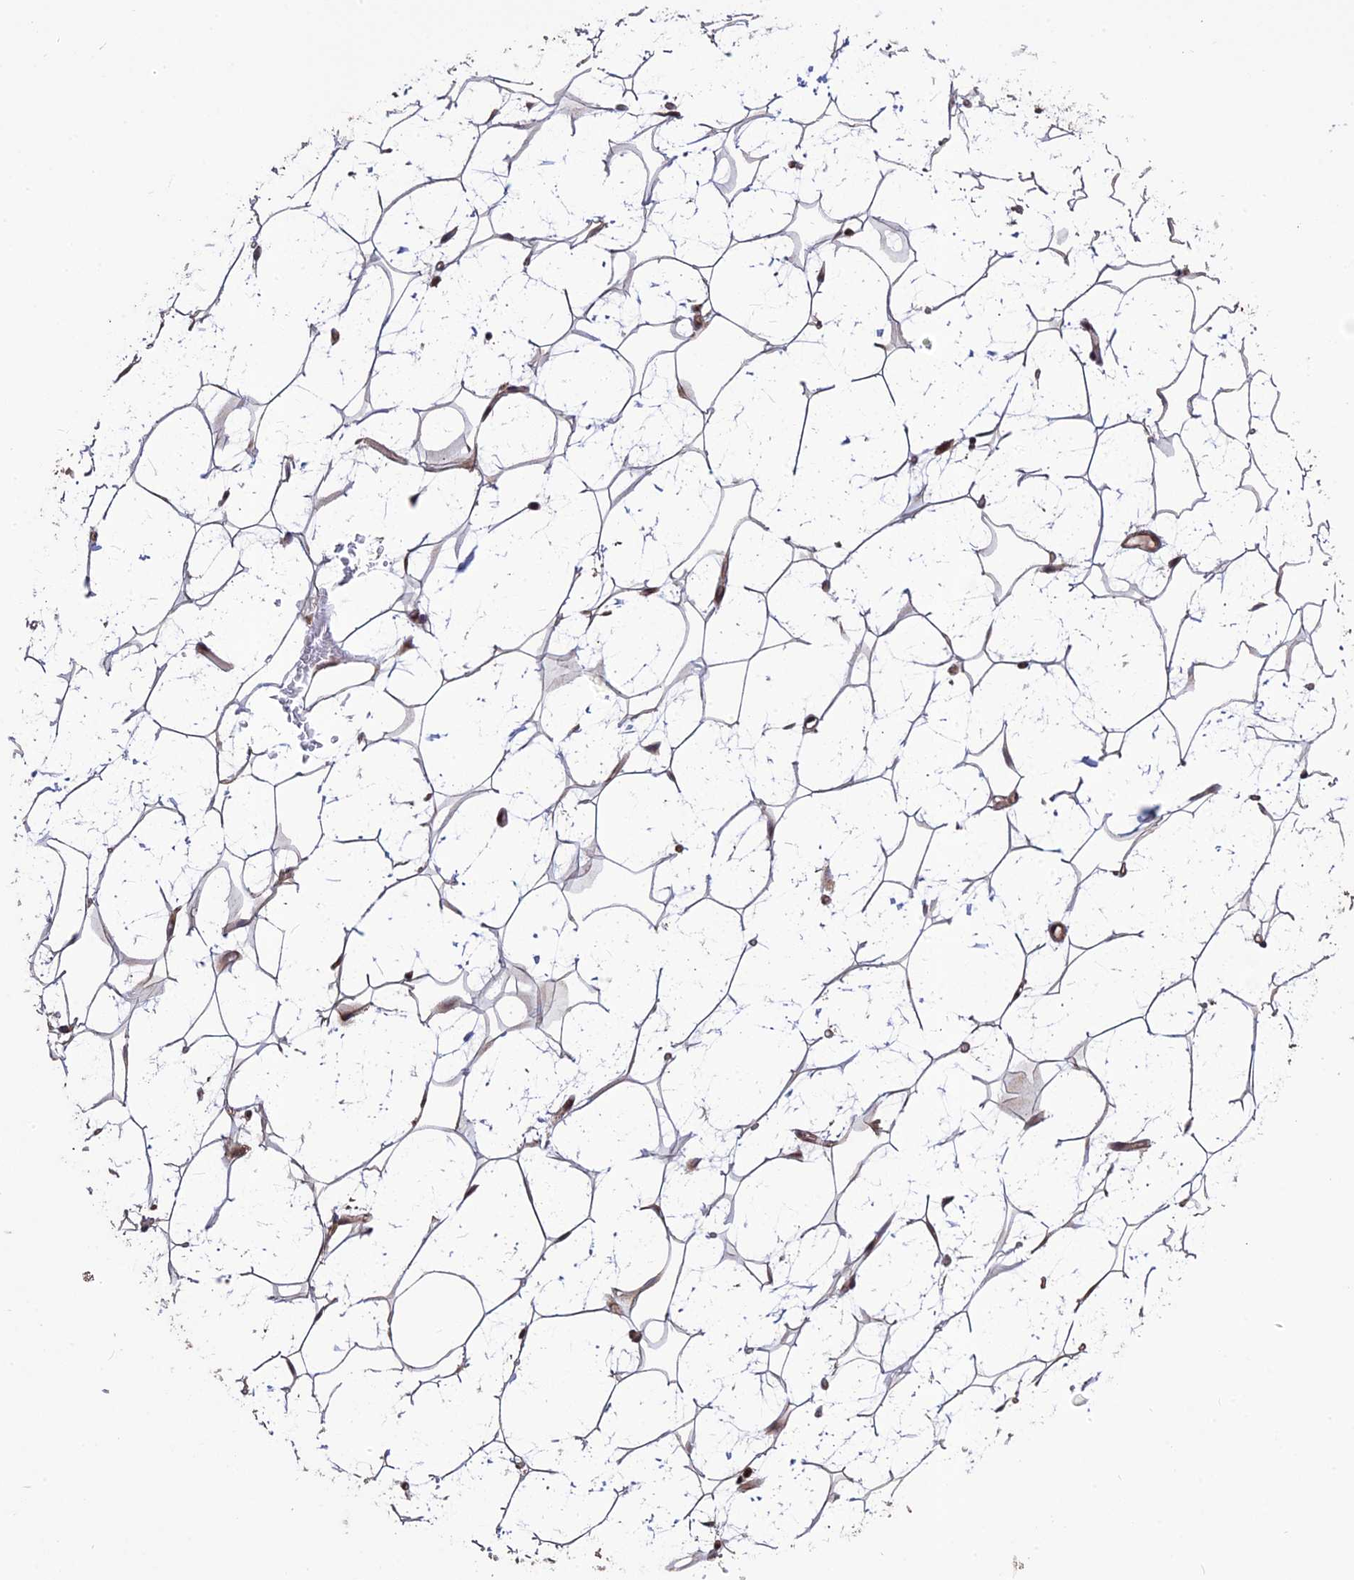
{"staining": {"intensity": "negative", "quantity": "none", "location": "none"}, "tissue": "adipose tissue", "cell_type": "Adipocytes", "image_type": "normal", "snomed": [{"axis": "morphology", "description": "Normal tissue, NOS"}, {"axis": "topography", "description": "Breast"}], "caption": "Immunohistochemistry (IHC) of benign human adipose tissue shows no positivity in adipocytes.", "gene": "SPG21", "patient": {"sex": "female", "age": 26}}